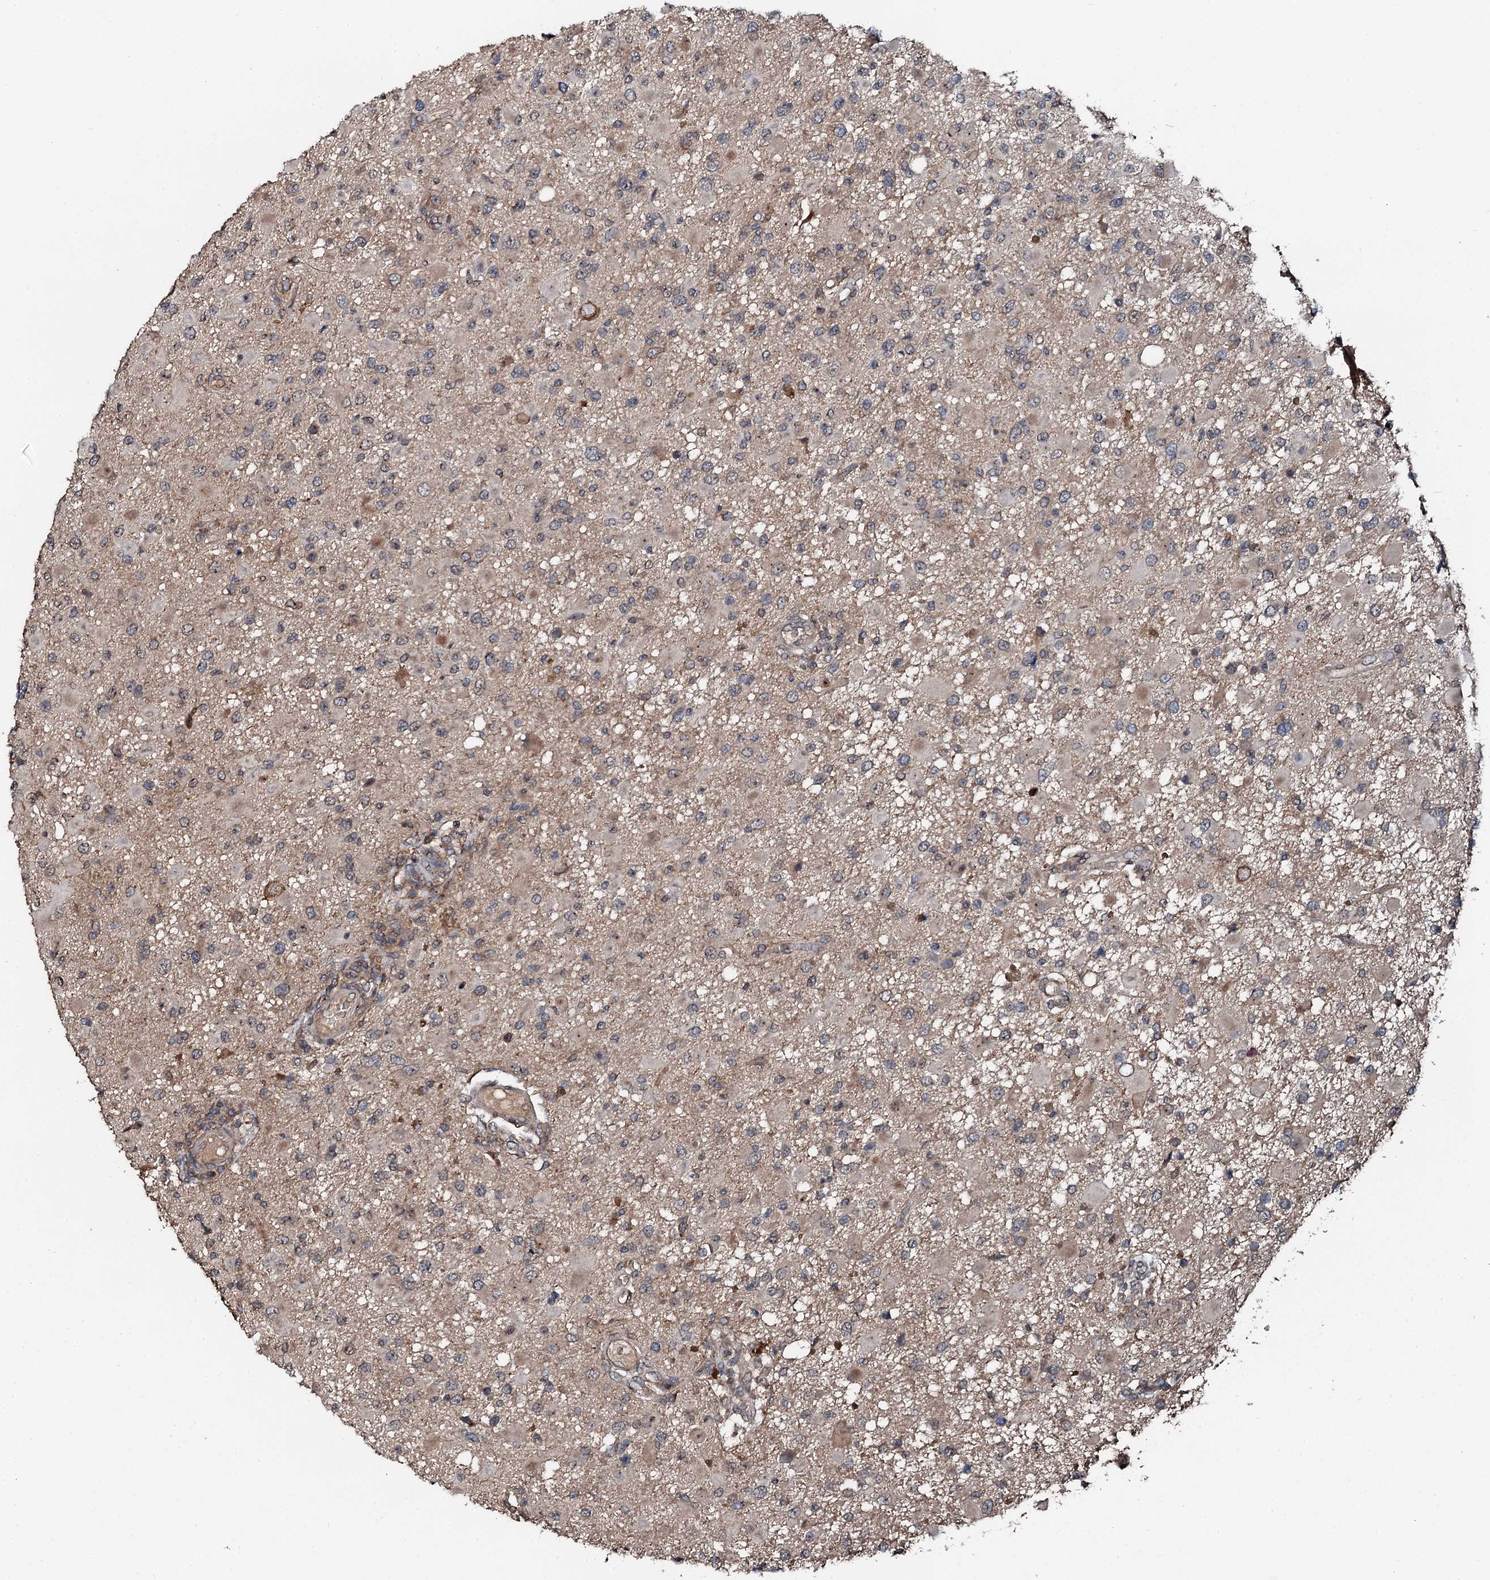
{"staining": {"intensity": "negative", "quantity": "none", "location": "none"}, "tissue": "glioma", "cell_type": "Tumor cells", "image_type": "cancer", "snomed": [{"axis": "morphology", "description": "Glioma, malignant, High grade"}, {"axis": "topography", "description": "Brain"}], "caption": "This is a photomicrograph of IHC staining of high-grade glioma (malignant), which shows no positivity in tumor cells.", "gene": "FLYWCH1", "patient": {"sex": "male", "age": 53}}